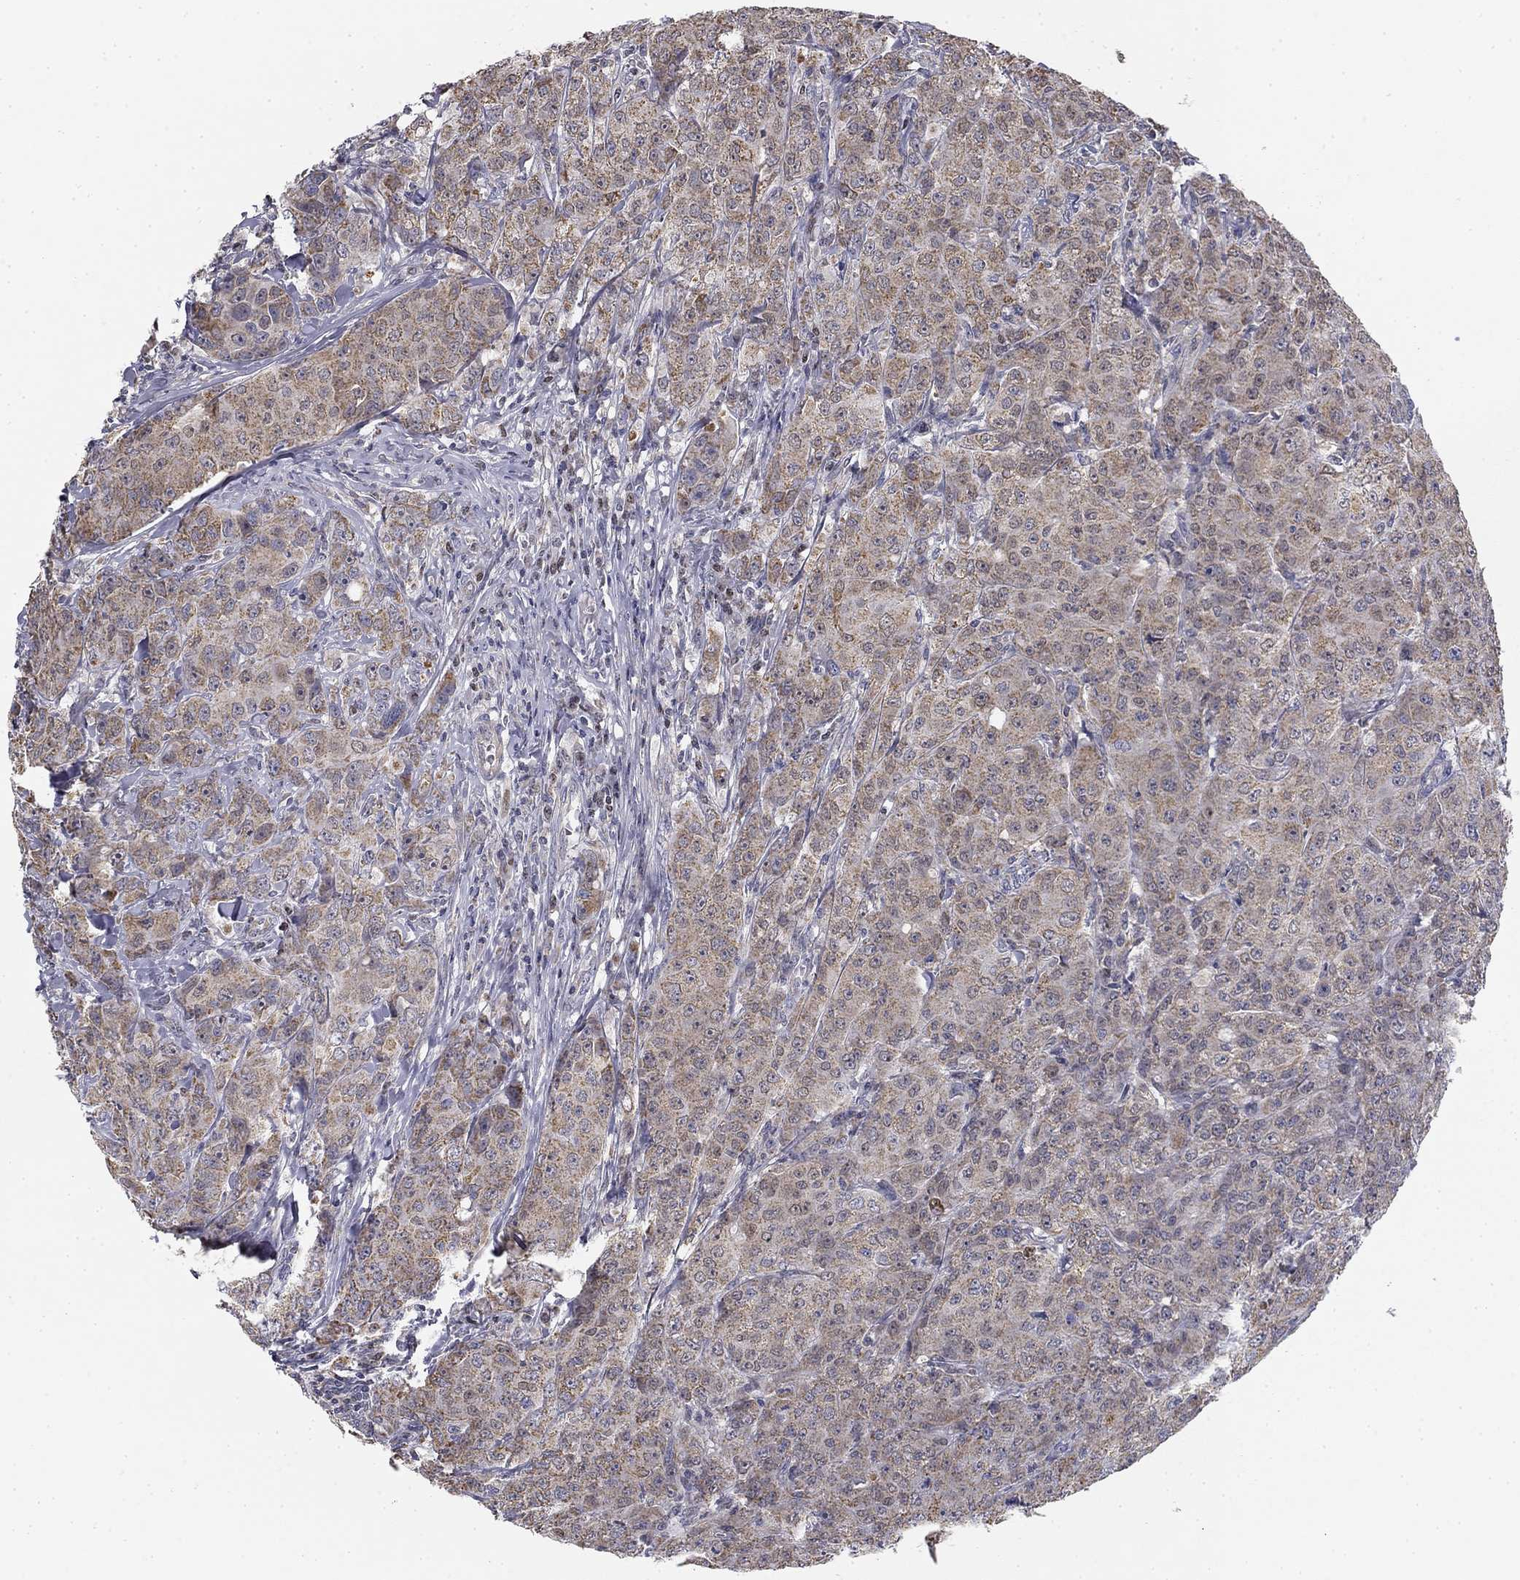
{"staining": {"intensity": "weak", "quantity": "<25%", "location": "cytoplasmic/membranous"}, "tissue": "breast cancer", "cell_type": "Tumor cells", "image_type": "cancer", "snomed": [{"axis": "morphology", "description": "Duct carcinoma"}, {"axis": "topography", "description": "Breast"}], "caption": "Image shows no protein staining in tumor cells of breast intraductal carcinoma tissue.", "gene": "SLC2A9", "patient": {"sex": "female", "age": 43}}